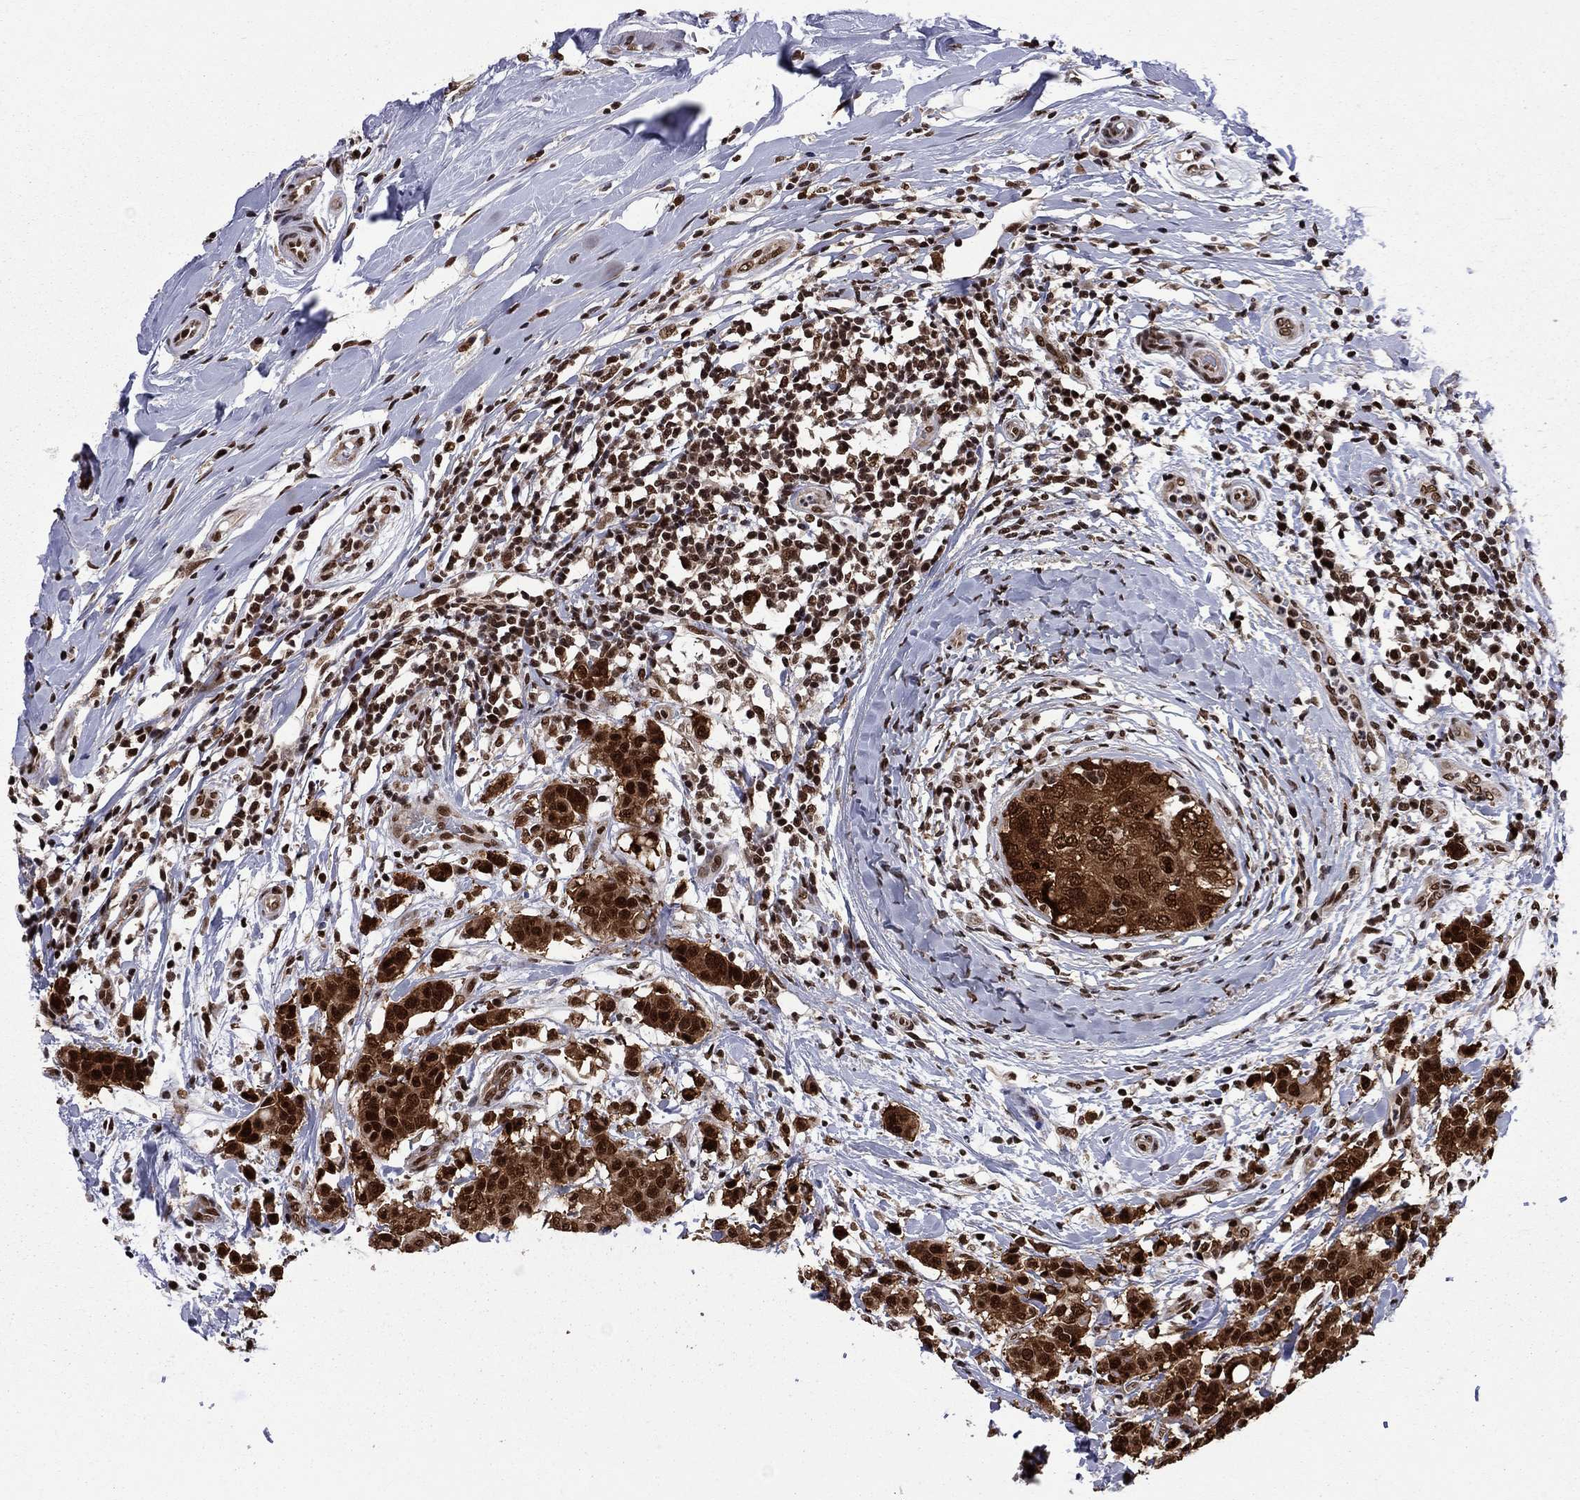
{"staining": {"intensity": "strong", "quantity": ">75%", "location": "cytoplasmic/membranous,nuclear"}, "tissue": "breast cancer", "cell_type": "Tumor cells", "image_type": "cancer", "snomed": [{"axis": "morphology", "description": "Duct carcinoma"}, {"axis": "topography", "description": "Breast"}], "caption": "An immunohistochemistry (IHC) image of neoplastic tissue is shown. Protein staining in brown highlights strong cytoplasmic/membranous and nuclear positivity in breast intraductal carcinoma within tumor cells.", "gene": "MED25", "patient": {"sex": "female", "age": 27}}